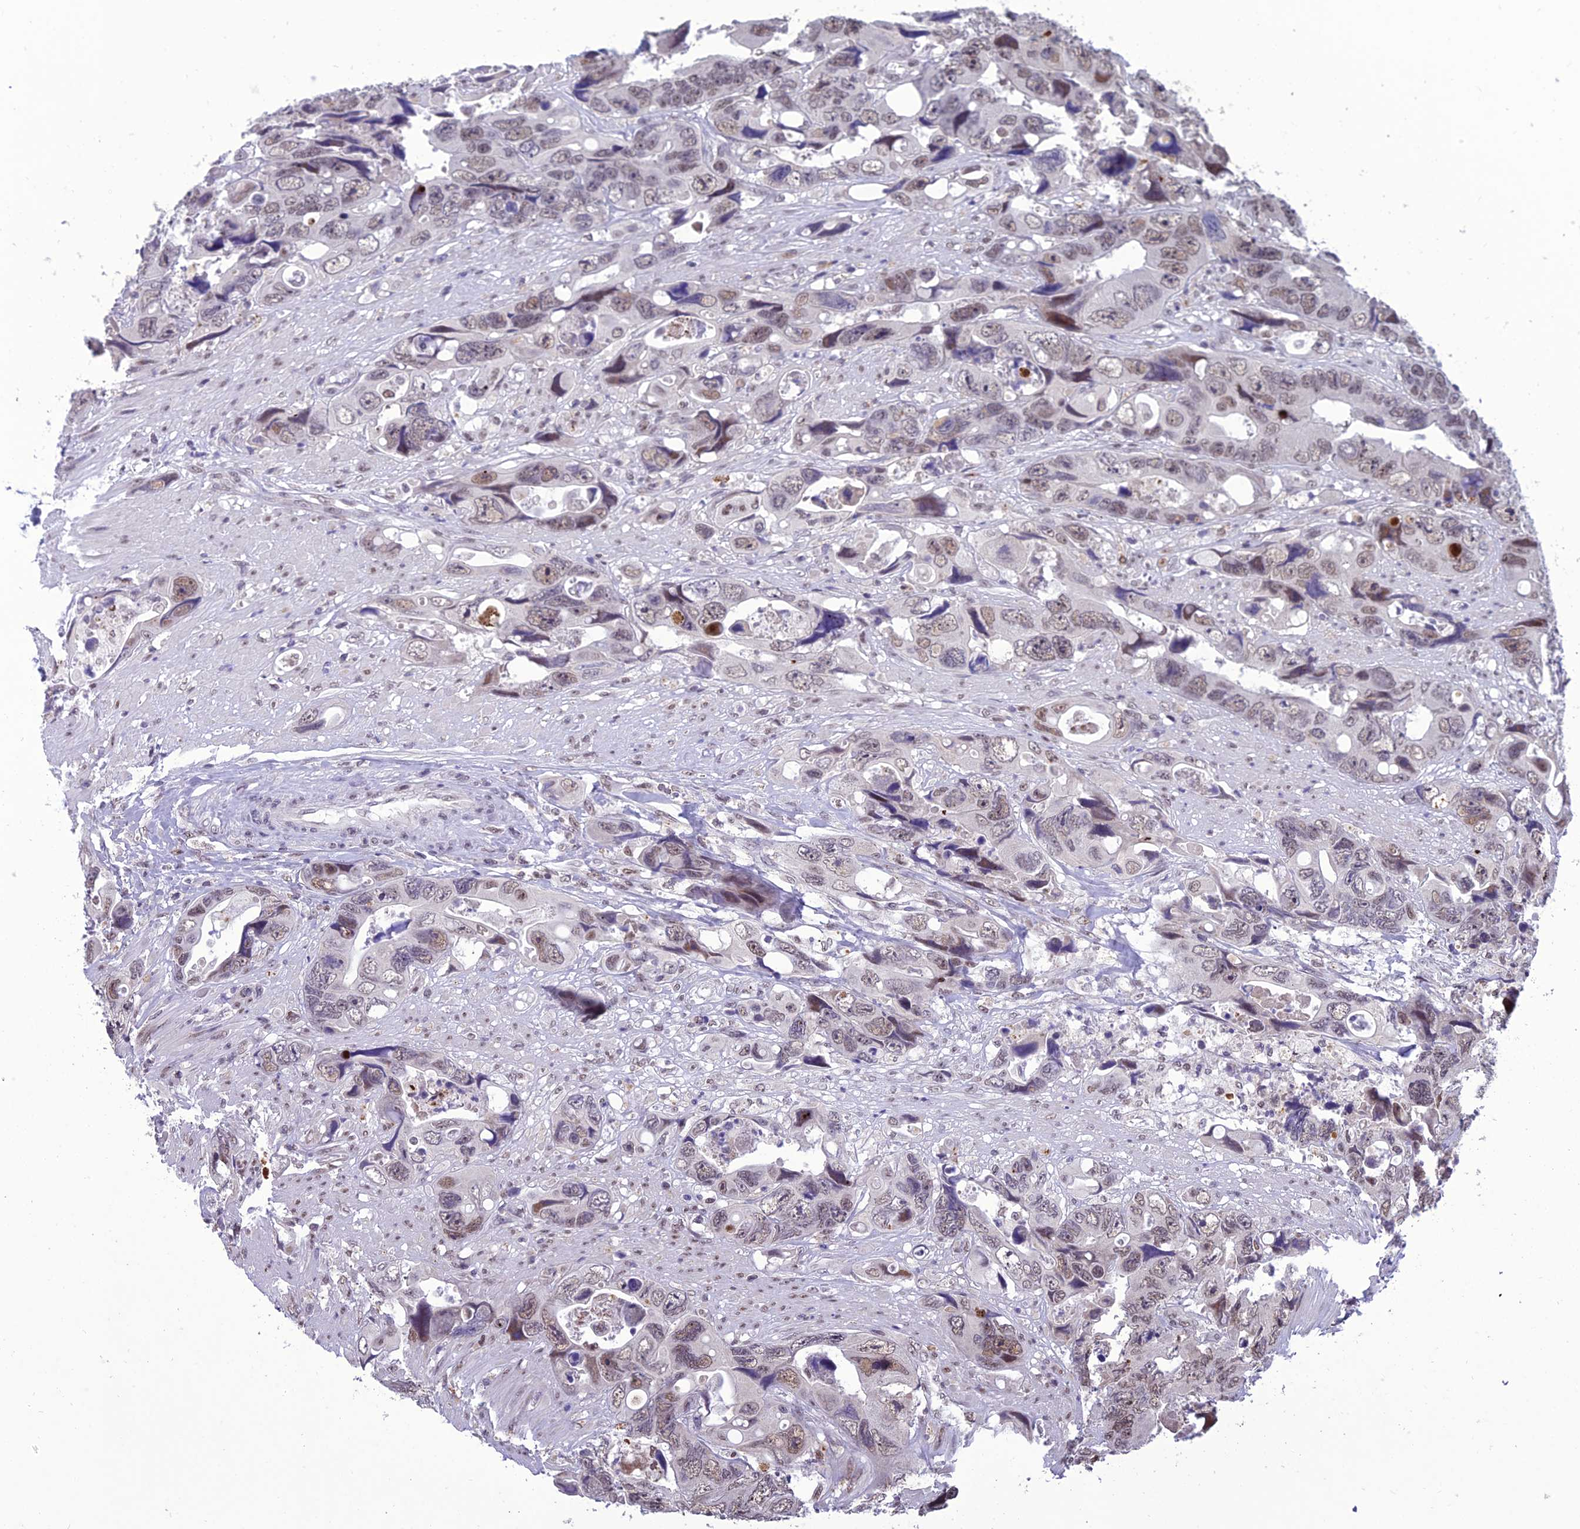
{"staining": {"intensity": "moderate", "quantity": "<25%", "location": "nuclear"}, "tissue": "colorectal cancer", "cell_type": "Tumor cells", "image_type": "cancer", "snomed": [{"axis": "morphology", "description": "Adenocarcinoma, NOS"}, {"axis": "topography", "description": "Rectum"}], "caption": "Protein analysis of colorectal cancer (adenocarcinoma) tissue exhibits moderate nuclear positivity in about <25% of tumor cells.", "gene": "RANBP3", "patient": {"sex": "male", "age": 57}}